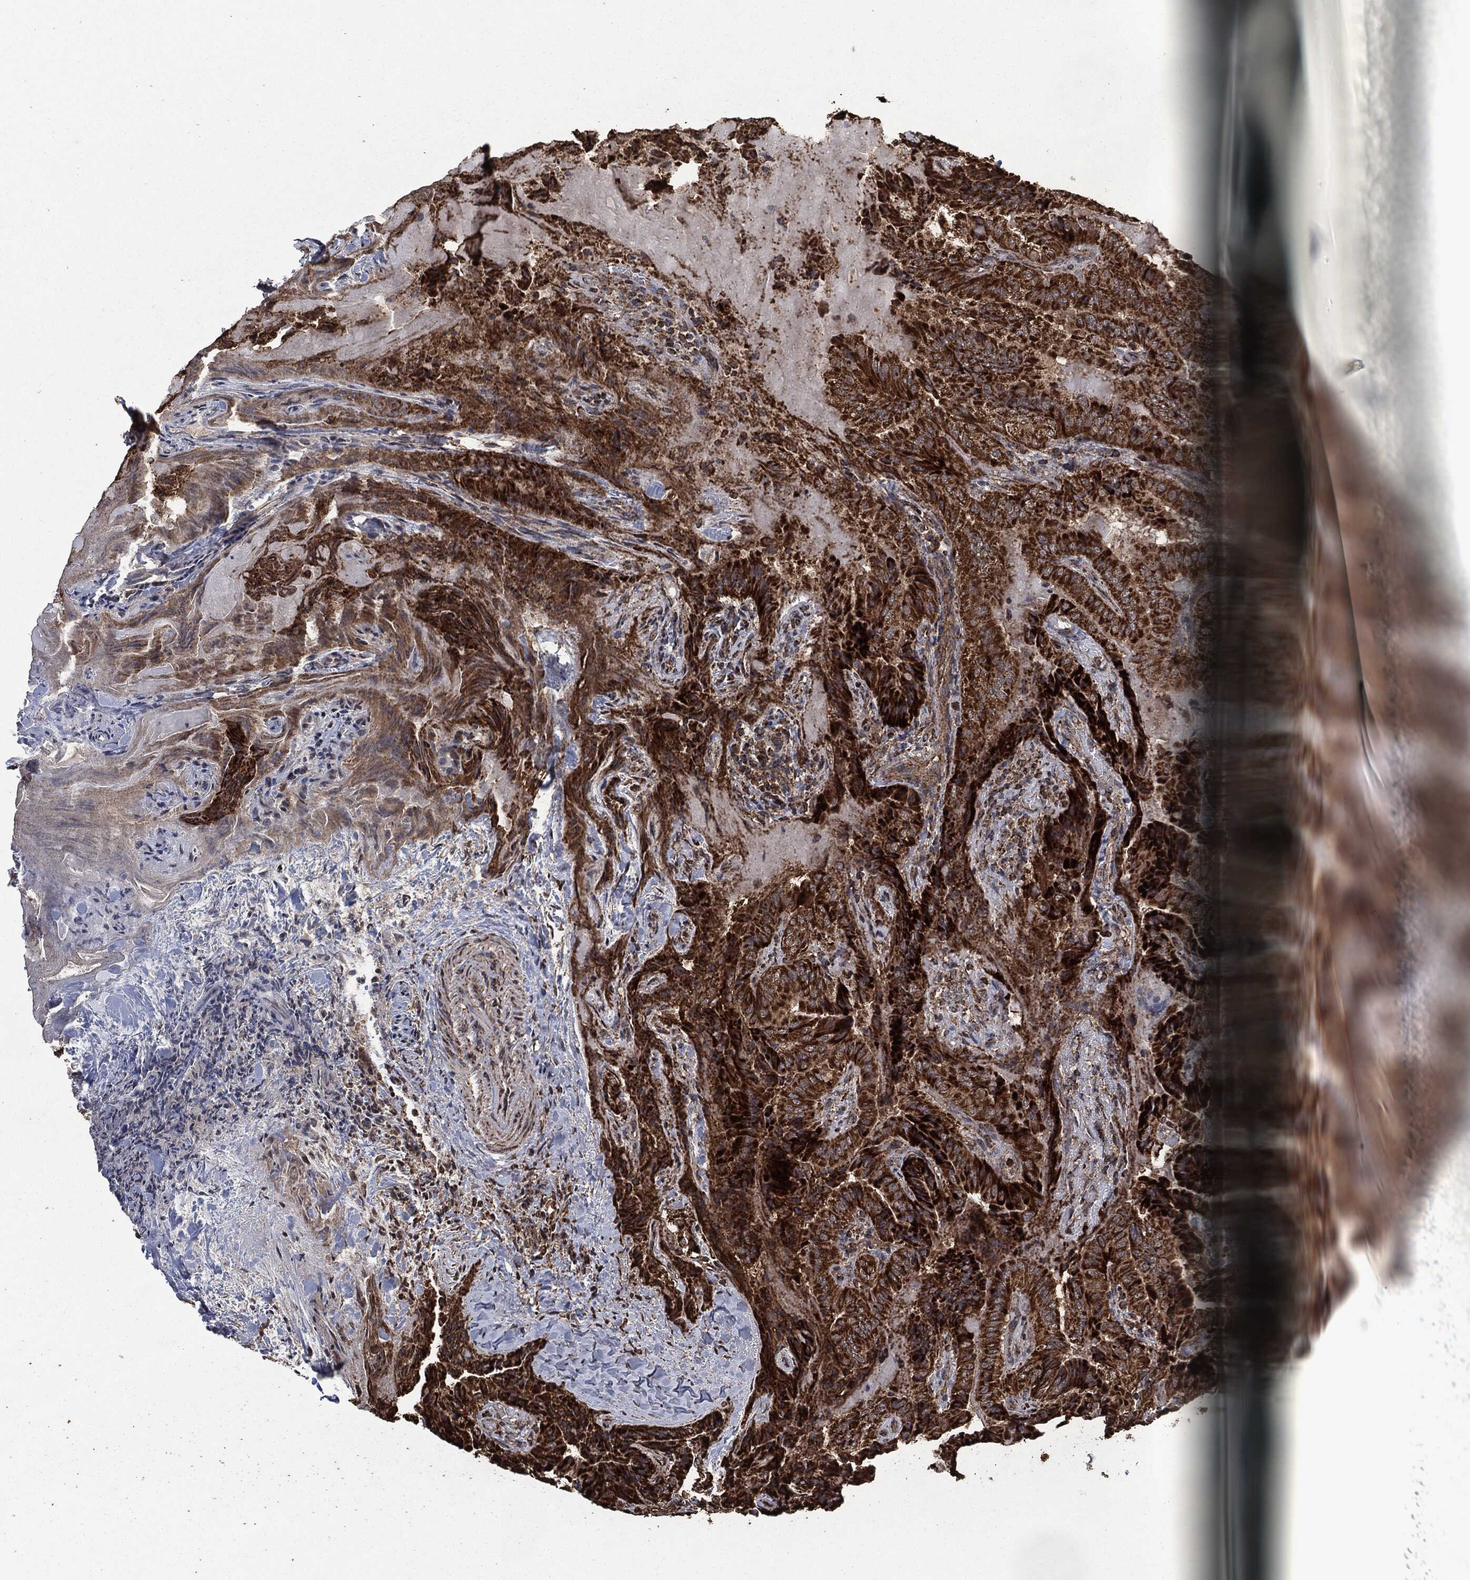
{"staining": {"intensity": "strong", "quantity": ">75%", "location": "cytoplasmic/membranous"}, "tissue": "thyroid cancer", "cell_type": "Tumor cells", "image_type": "cancer", "snomed": [{"axis": "morphology", "description": "Papillary adenocarcinoma, NOS"}, {"axis": "topography", "description": "Thyroid gland"}], "caption": "There is high levels of strong cytoplasmic/membranous positivity in tumor cells of thyroid cancer, as demonstrated by immunohistochemical staining (brown color).", "gene": "LIG3", "patient": {"sex": "female", "age": 68}}